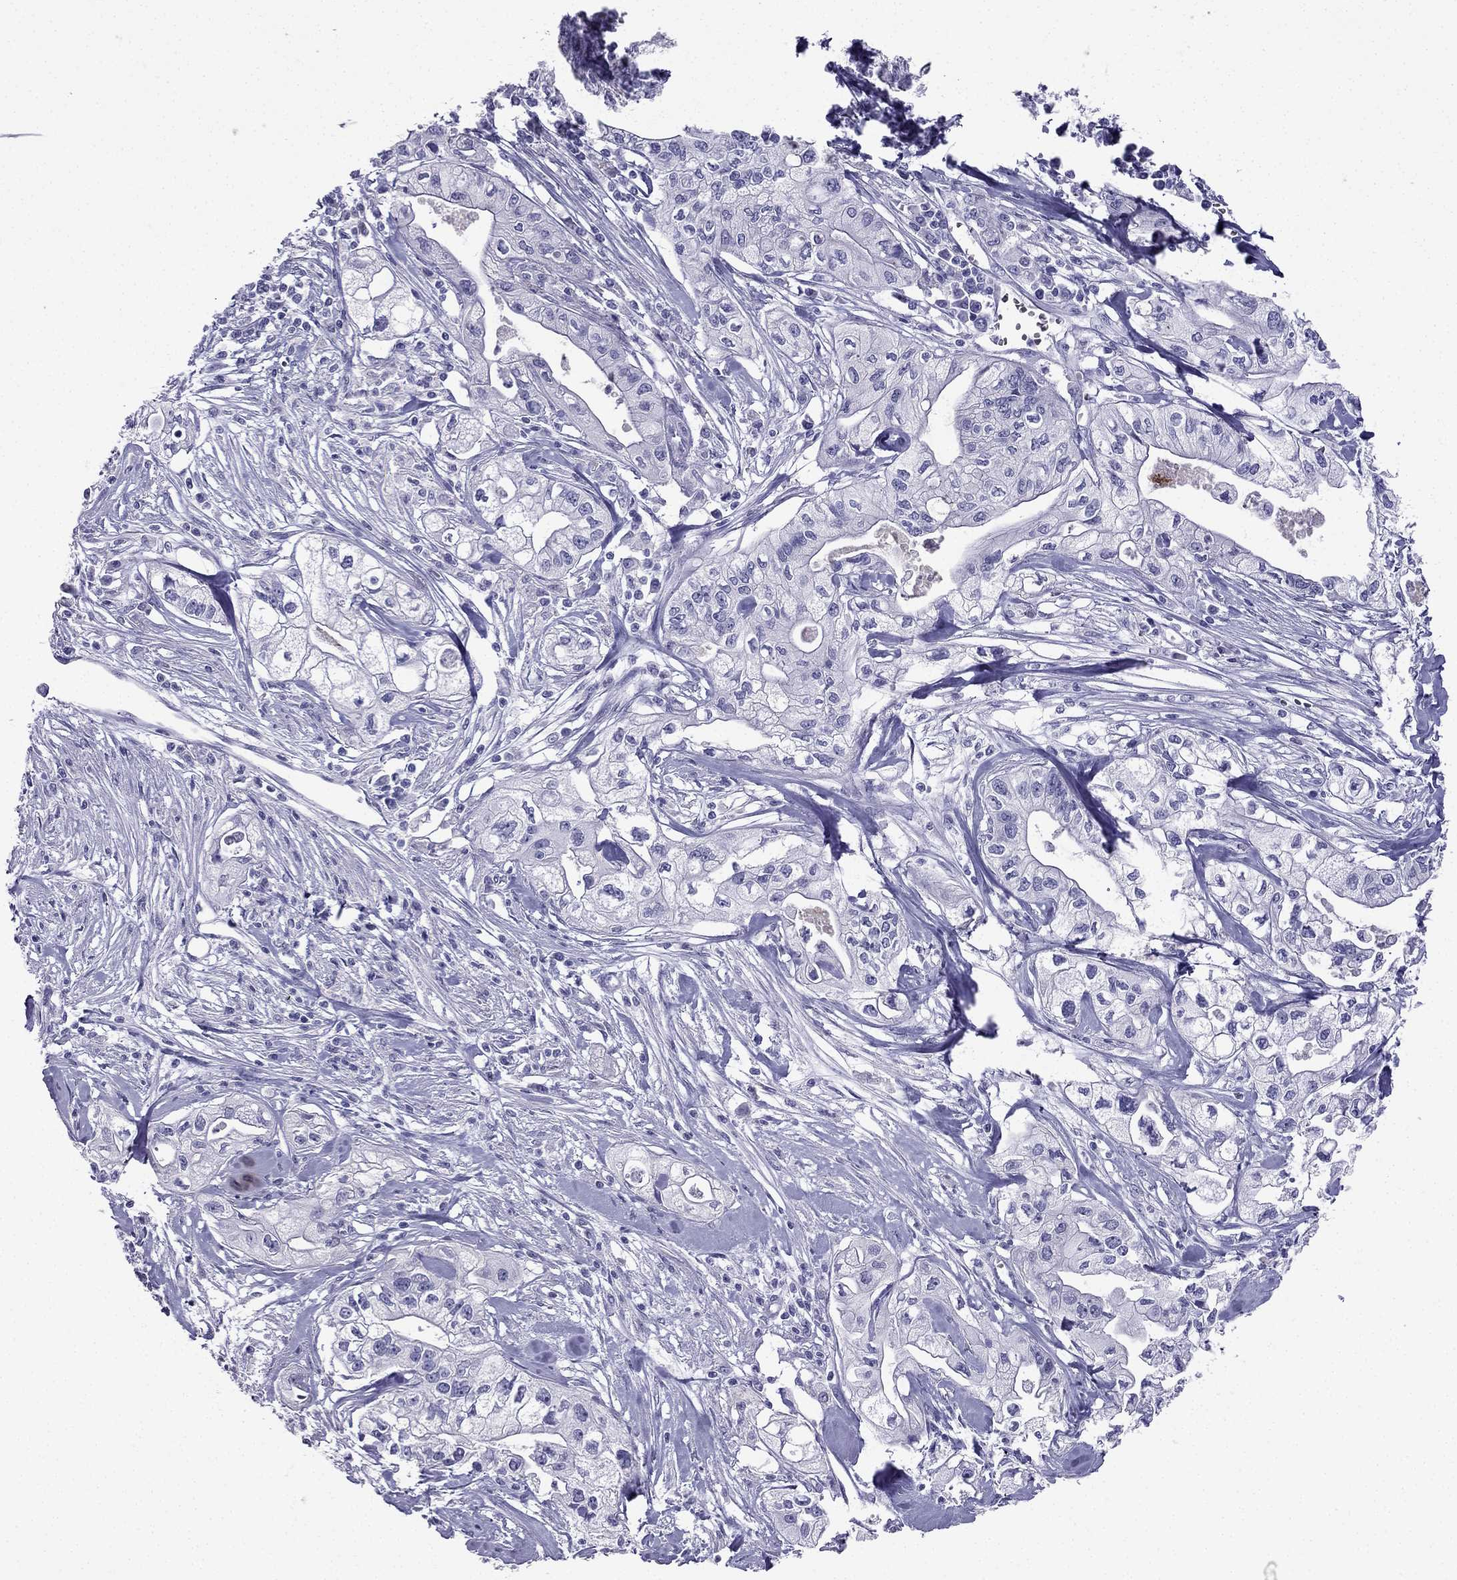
{"staining": {"intensity": "negative", "quantity": "none", "location": "none"}, "tissue": "pancreatic cancer", "cell_type": "Tumor cells", "image_type": "cancer", "snomed": [{"axis": "morphology", "description": "Adenocarcinoma, NOS"}, {"axis": "topography", "description": "Pancreas"}], "caption": "Tumor cells show no significant expression in pancreatic cancer (adenocarcinoma). (DAB IHC with hematoxylin counter stain).", "gene": "NPTX1", "patient": {"sex": "male", "age": 70}}